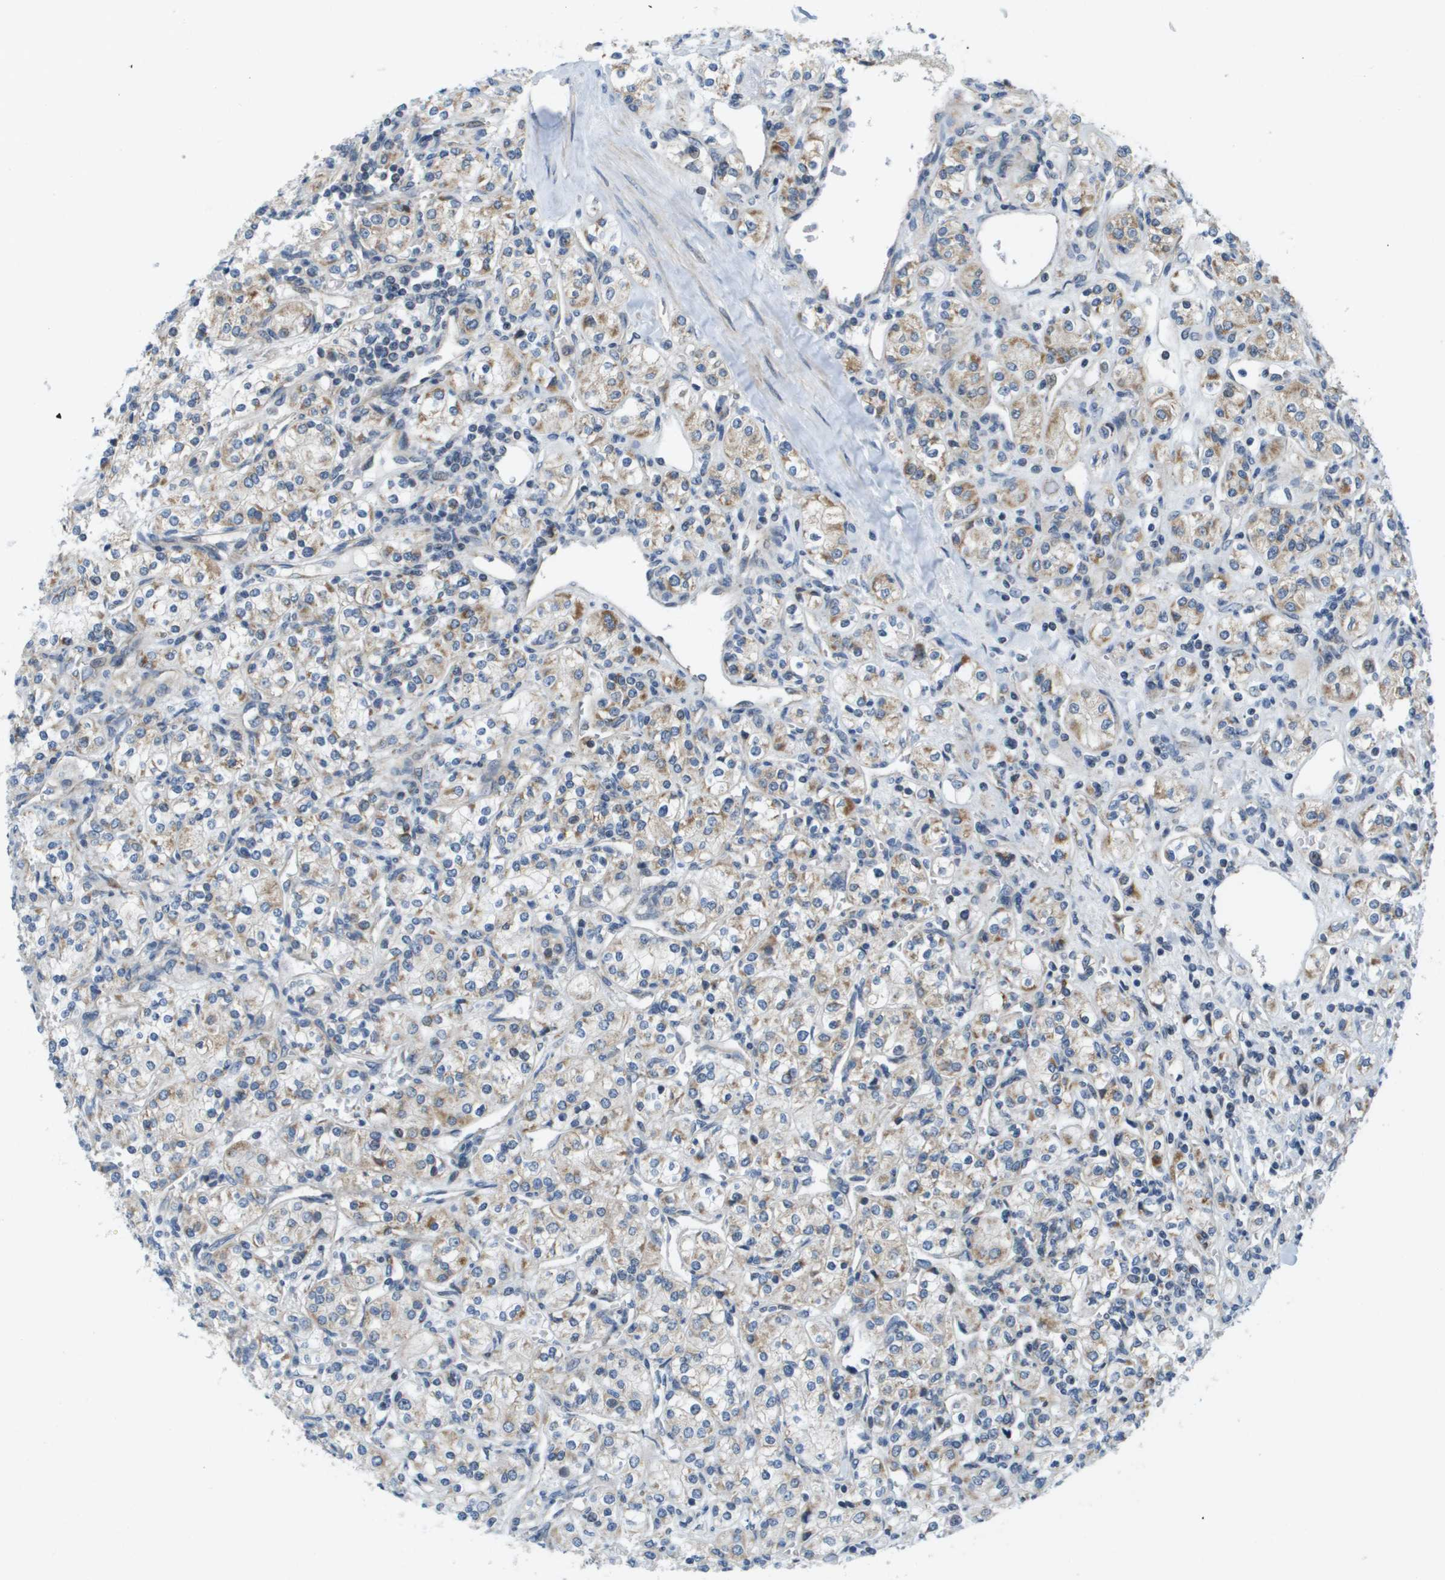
{"staining": {"intensity": "moderate", "quantity": "<25%", "location": "cytoplasmic/membranous"}, "tissue": "renal cancer", "cell_type": "Tumor cells", "image_type": "cancer", "snomed": [{"axis": "morphology", "description": "Adenocarcinoma, NOS"}, {"axis": "topography", "description": "Kidney"}], "caption": "Renal adenocarcinoma was stained to show a protein in brown. There is low levels of moderate cytoplasmic/membranous expression in about <25% of tumor cells.", "gene": "KRT23", "patient": {"sex": "male", "age": 77}}